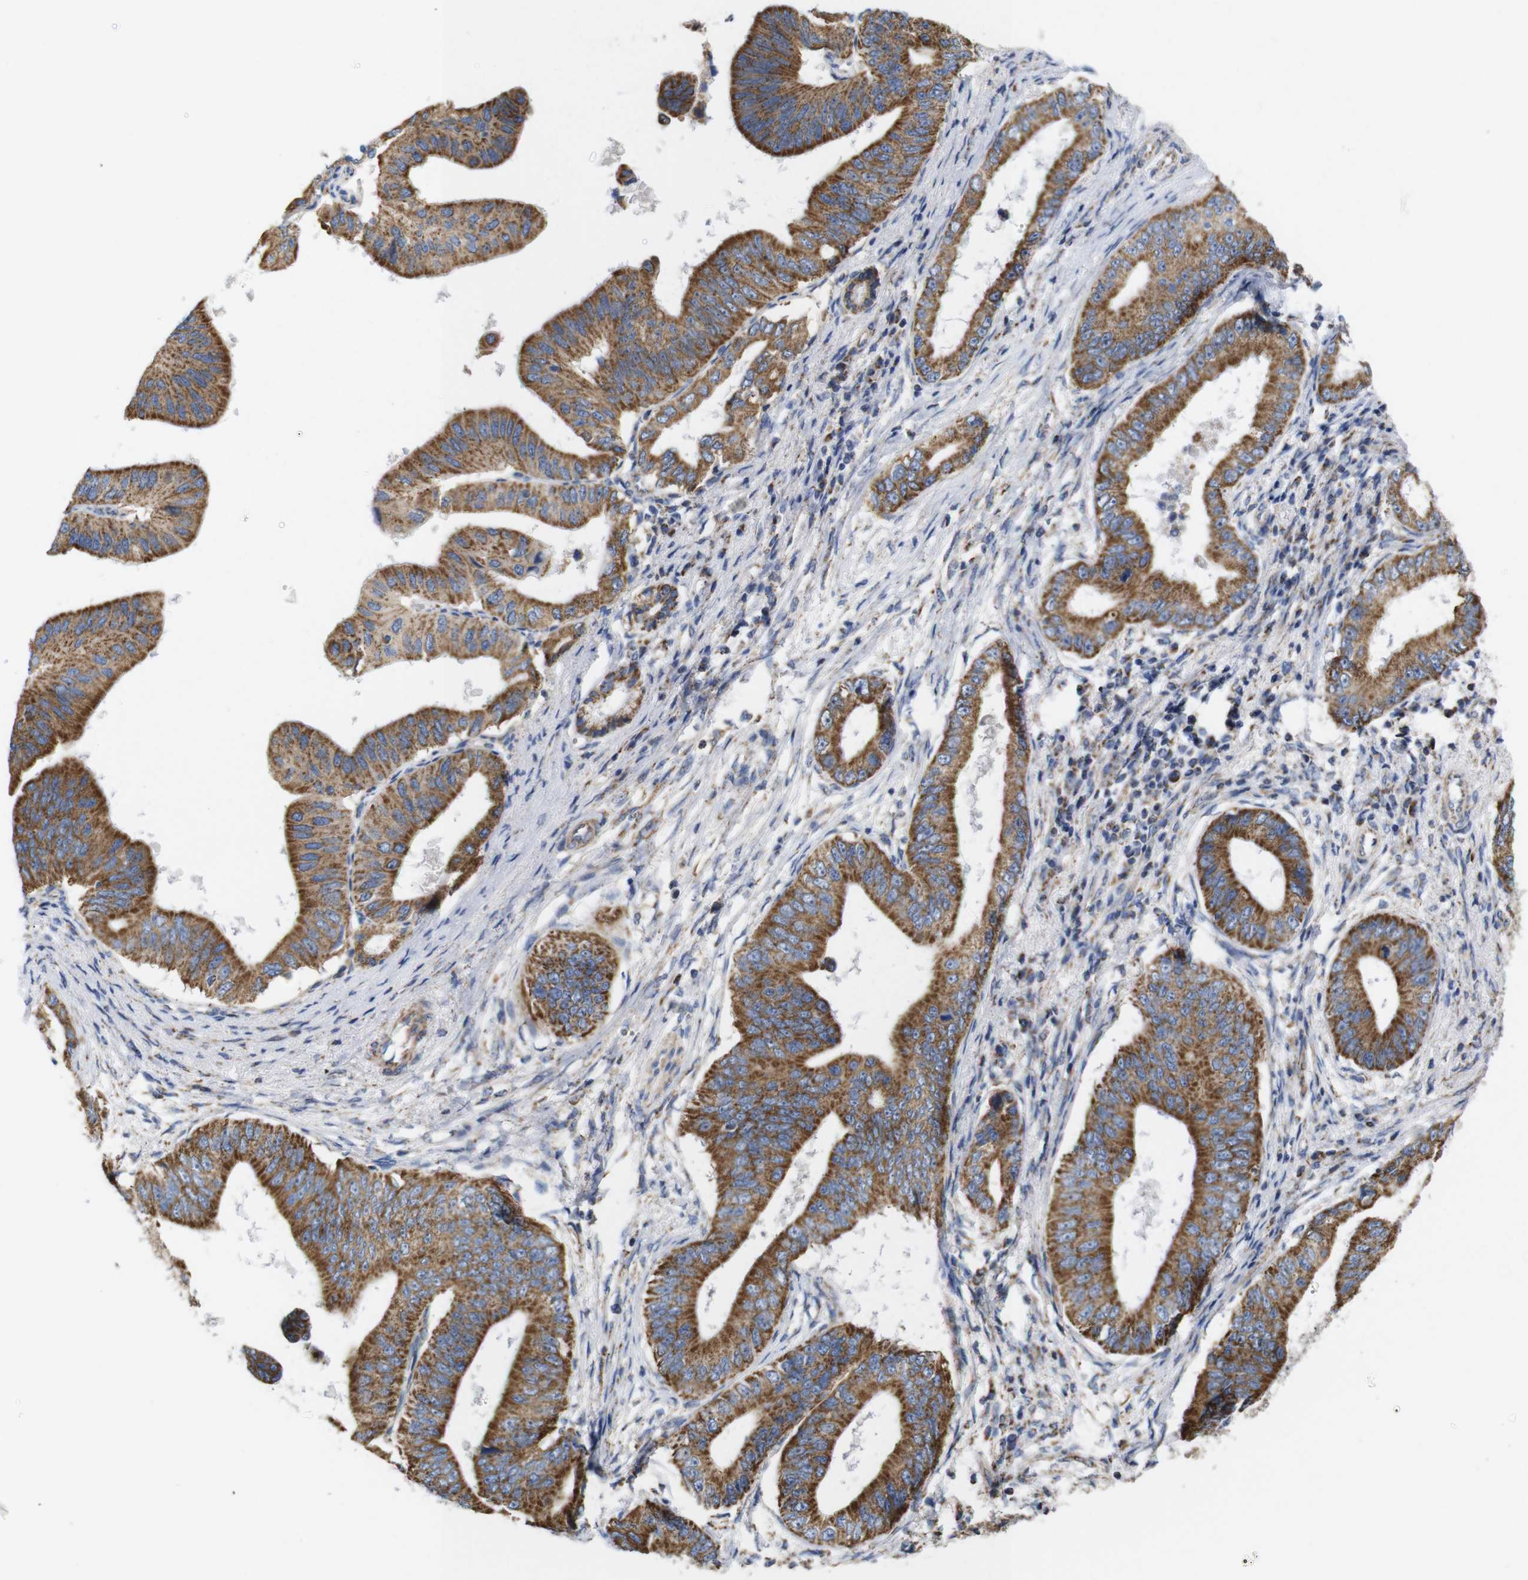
{"staining": {"intensity": "strong", "quantity": ">75%", "location": "cytoplasmic/membranous"}, "tissue": "pancreatic cancer", "cell_type": "Tumor cells", "image_type": "cancer", "snomed": [{"axis": "morphology", "description": "Adenocarcinoma, NOS"}, {"axis": "topography", "description": "Pancreas"}], "caption": "Strong cytoplasmic/membranous staining for a protein is seen in about >75% of tumor cells of pancreatic cancer using immunohistochemistry.", "gene": "FAM171B", "patient": {"sex": "male", "age": 77}}